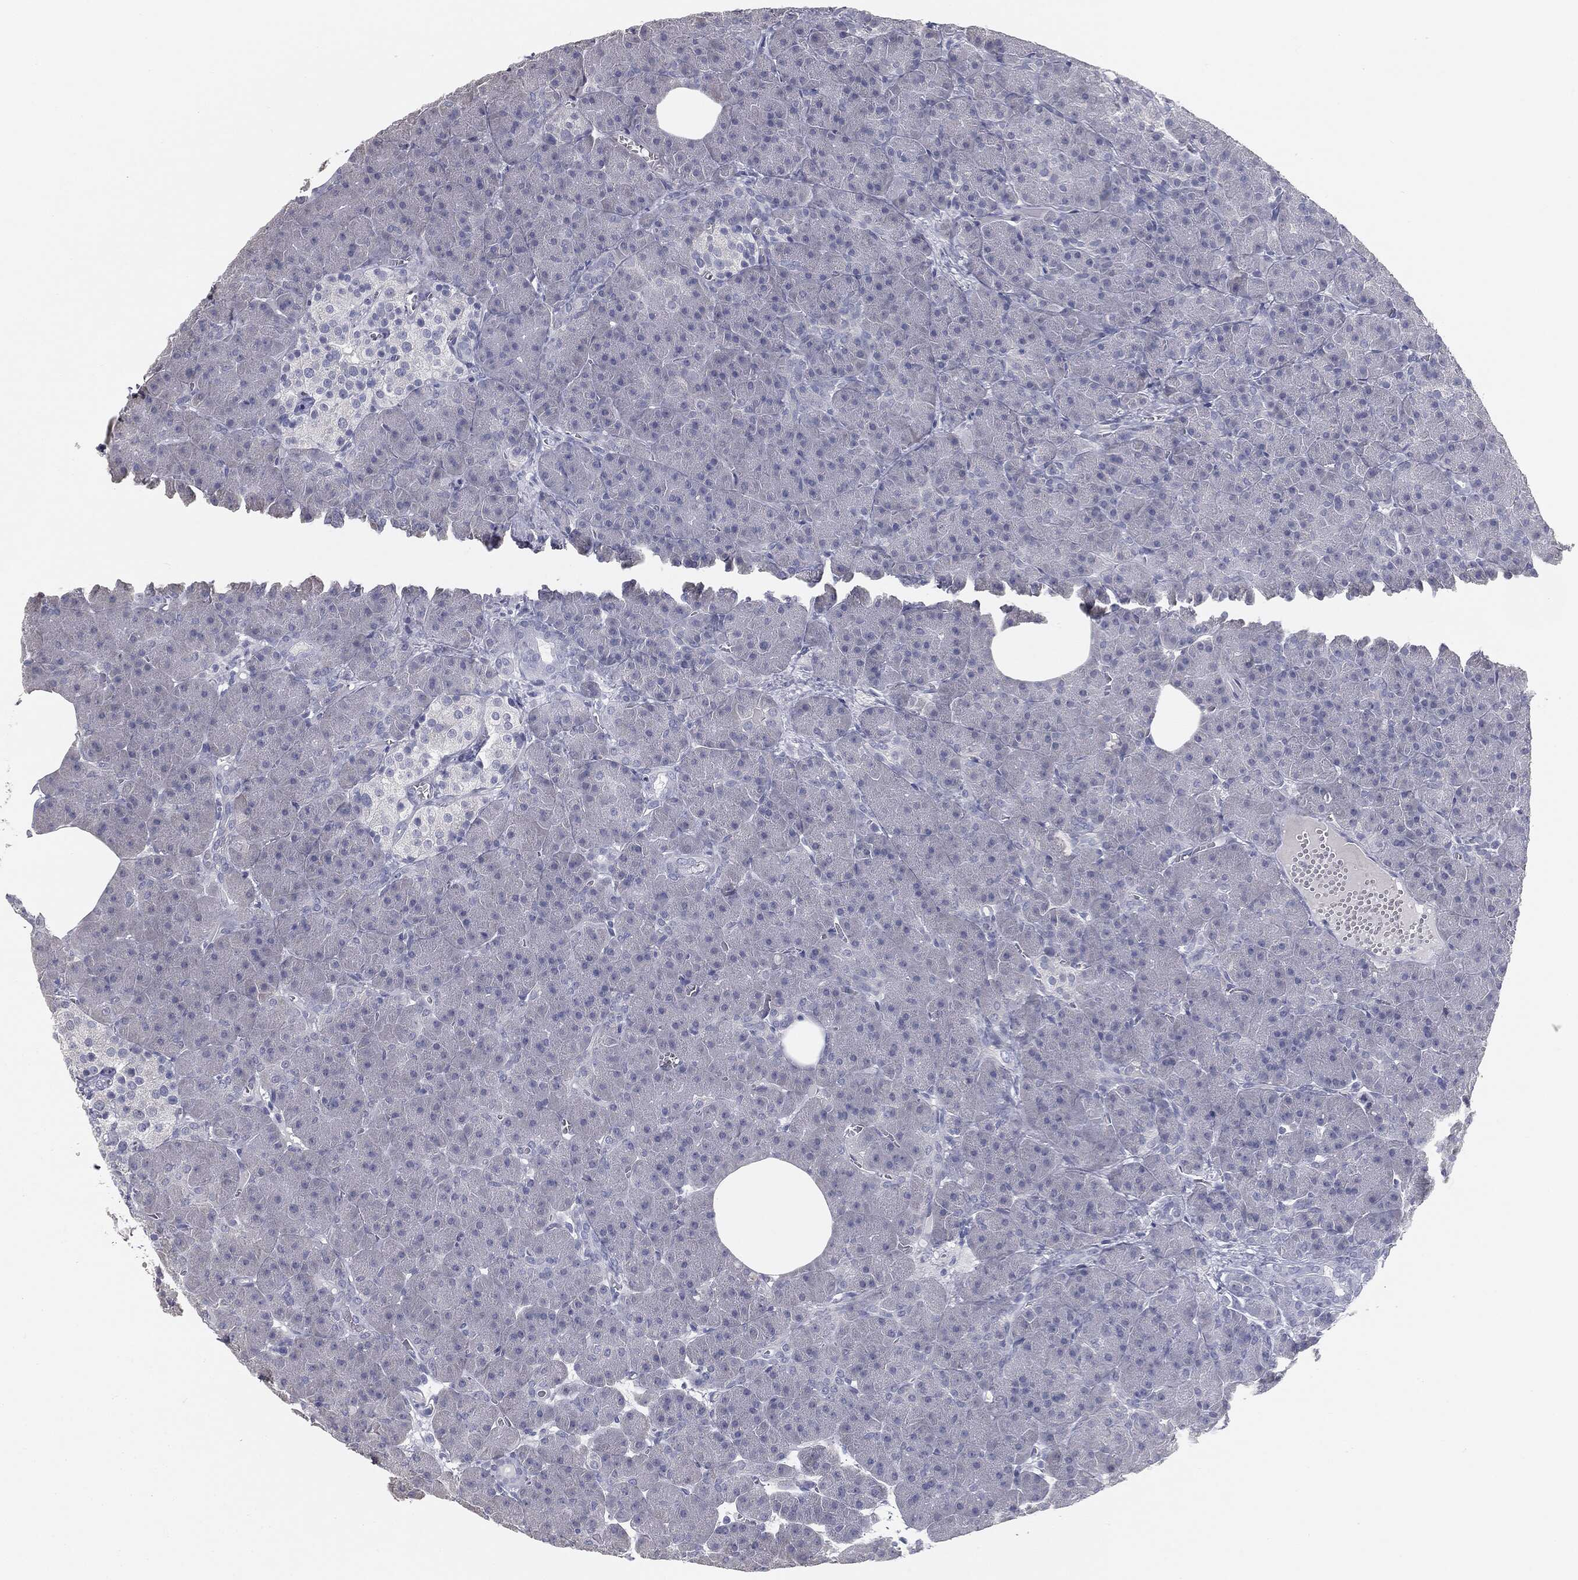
{"staining": {"intensity": "negative", "quantity": "none", "location": "none"}, "tissue": "pancreas", "cell_type": "Exocrine glandular cells", "image_type": "normal", "snomed": [{"axis": "morphology", "description": "Normal tissue, NOS"}, {"axis": "topography", "description": "Pancreas"}], "caption": "Immunohistochemistry (IHC) photomicrograph of unremarkable pancreas: human pancreas stained with DAB reveals no significant protein positivity in exocrine glandular cells.", "gene": "MUC5AC", "patient": {"sex": "male", "age": 61}}